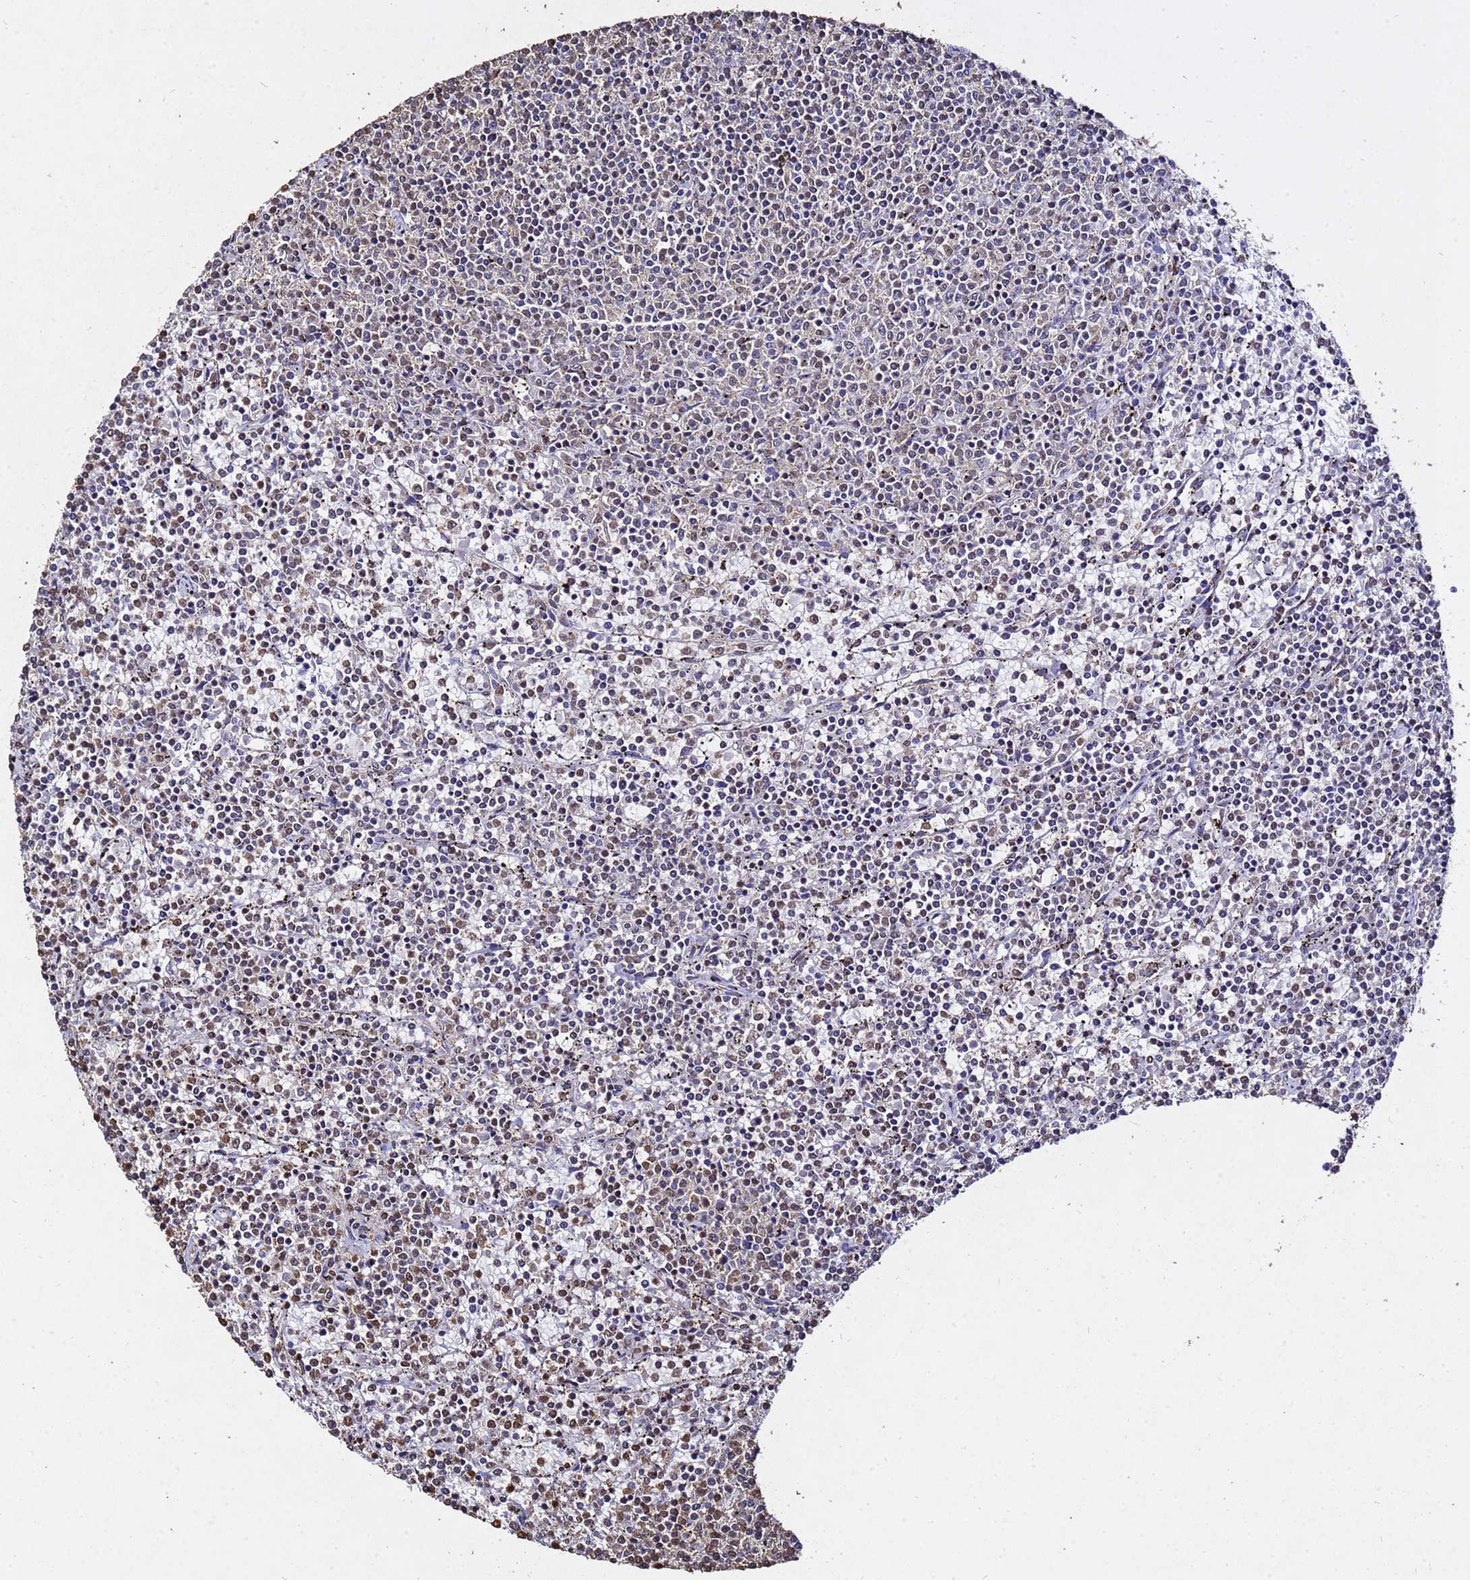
{"staining": {"intensity": "weak", "quantity": "<25%", "location": "nuclear"}, "tissue": "lymphoma", "cell_type": "Tumor cells", "image_type": "cancer", "snomed": [{"axis": "morphology", "description": "Malignant lymphoma, non-Hodgkin's type, Low grade"}, {"axis": "topography", "description": "Spleen"}], "caption": "Immunohistochemistry (IHC) of human lymphoma displays no staining in tumor cells.", "gene": "MYOCD", "patient": {"sex": "female", "age": 50}}